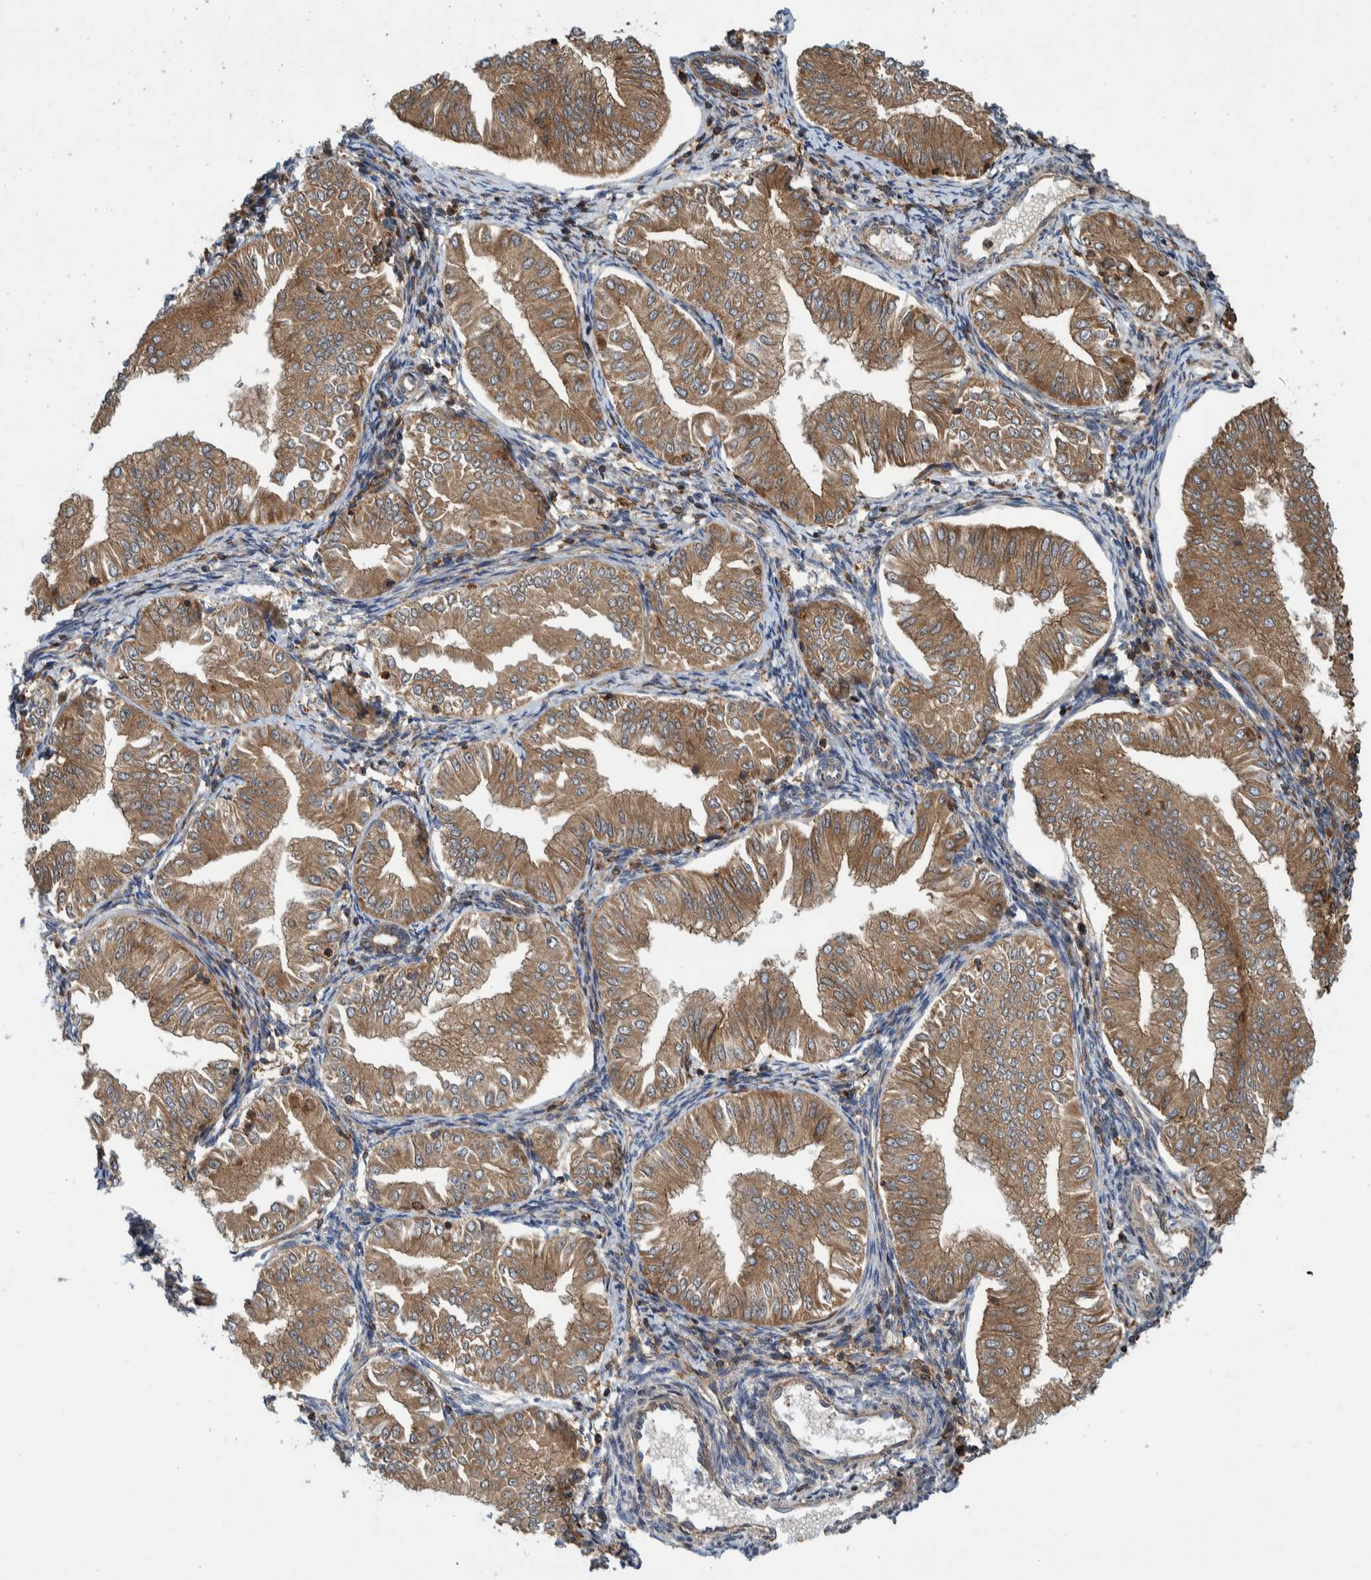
{"staining": {"intensity": "moderate", "quantity": ">75%", "location": "cytoplasmic/membranous"}, "tissue": "endometrial cancer", "cell_type": "Tumor cells", "image_type": "cancer", "snomed": [{"axis": "morphology", "description": "Normal tissue, NOS"}, {"axis": "morphology", "description": "Adenocarcinoma, NOS"}, {"axis": "topography", "description": "Endometrium"}], "caption": "Protein expression analysis of human endometrial cancer reveals moderate cytoplasmic/membranous positivity in about >75% of tumor cells. (Stains: DAB (3,3'-diaminobenzidine) in brown, nuclei in blue, Microscopy: brightfield microscopy at high magnification).", "gene": "CCDC57", "patient": {"sex": "female", "age": 53}}